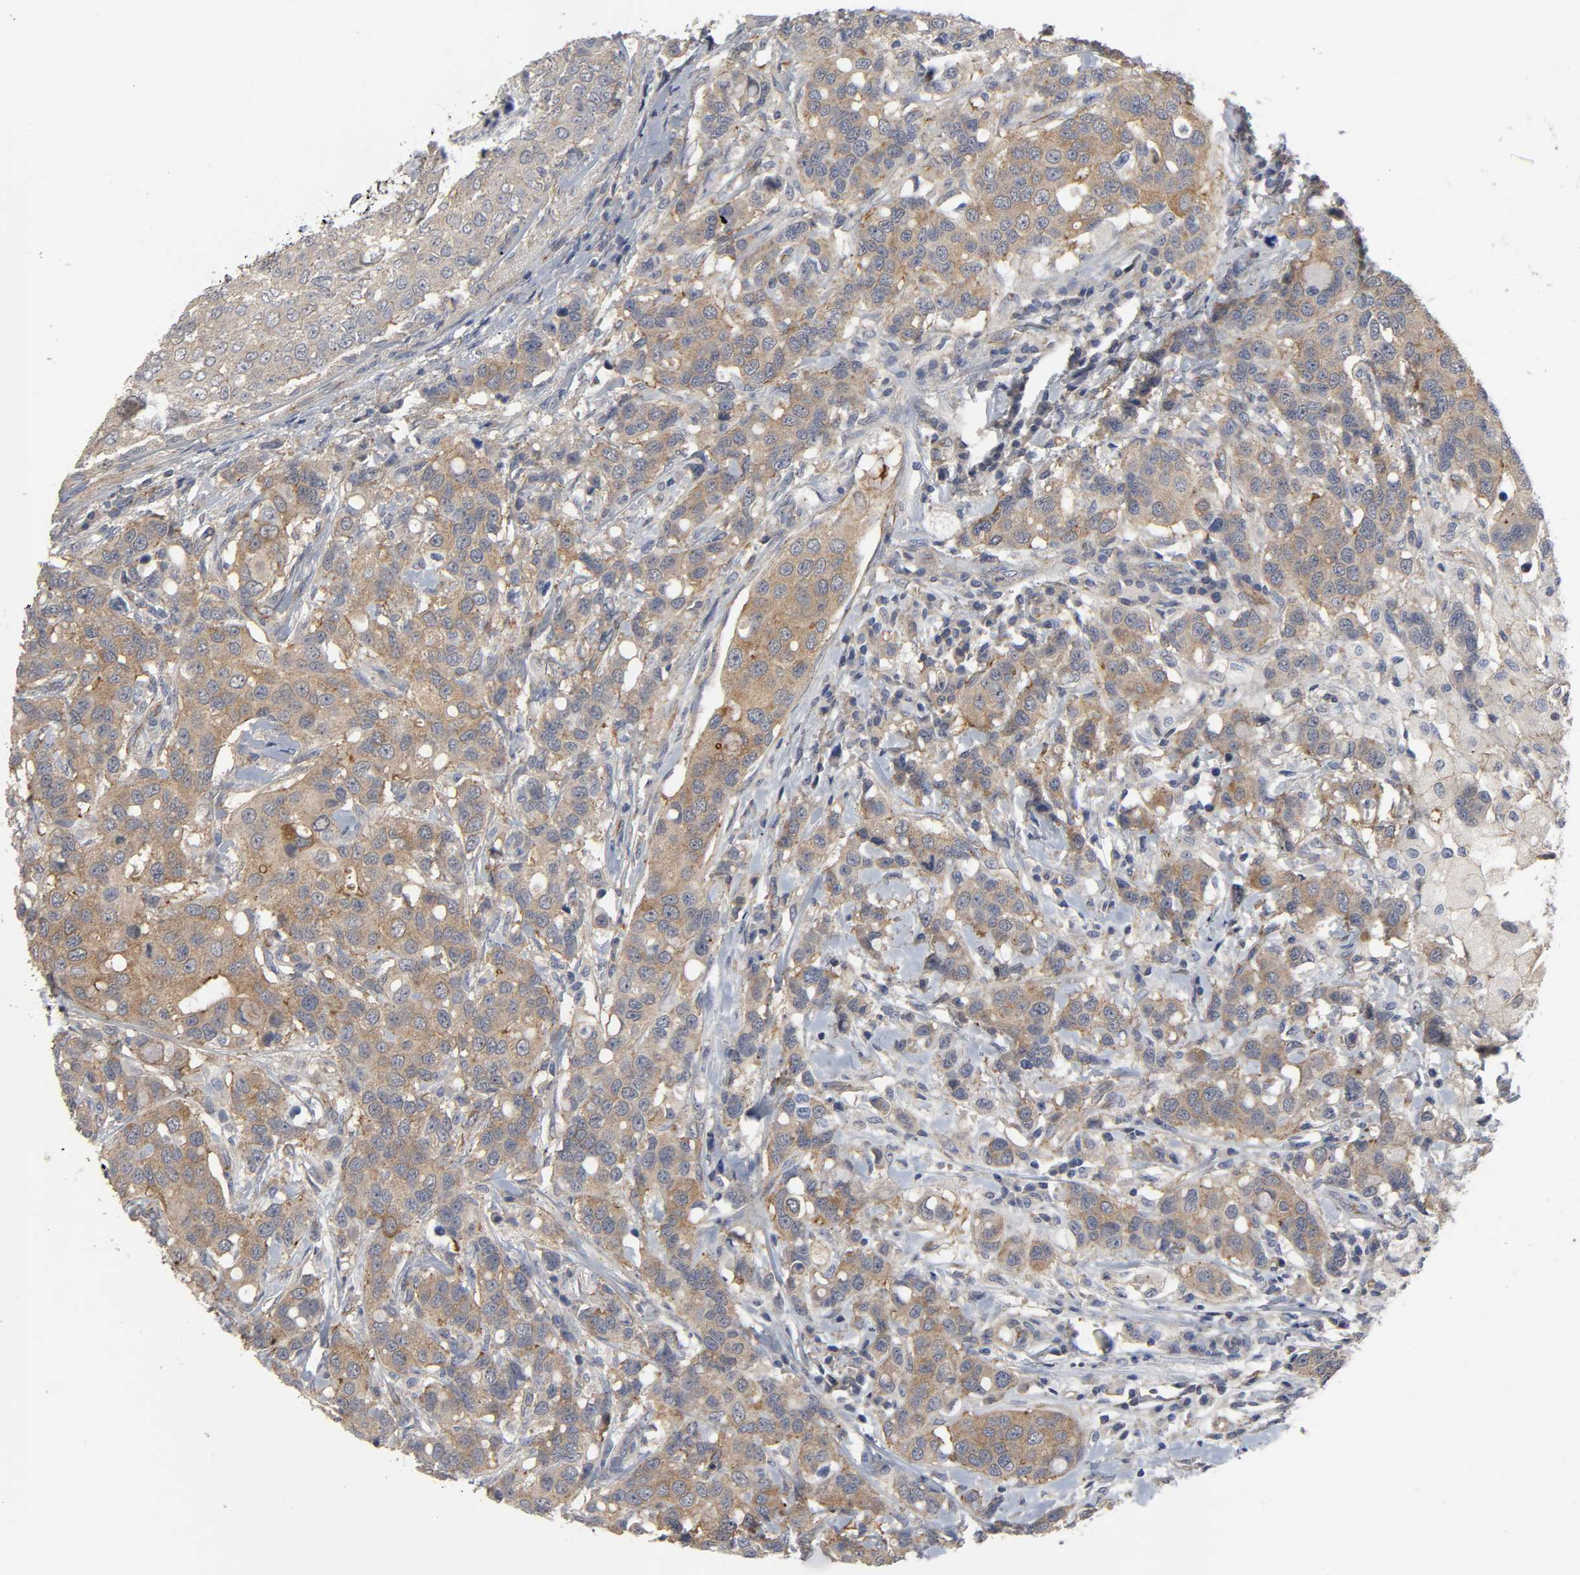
{"staining": {"intensity": "moderate", "quantity": ">75%", "location": "cytoplasmic/membranous"}, "tissue": "breast cancer", "cell_type": "Tumor cells", "image_type": "cancer", "snomed": [{"axis": "morphology", "description": "Duct carcinoma"}, {"axis": "topography", "description": "Breast"}], "caption": "About >75% of tumor cells in infiltrating ductal carcinoma (breast) reveal moderate cytoplasmic/membranous protein positivity as visualized by brown immunohistochemical staining.", "gene": "SH3GLB1", "patient": {"sex": "female", "age": 27}}